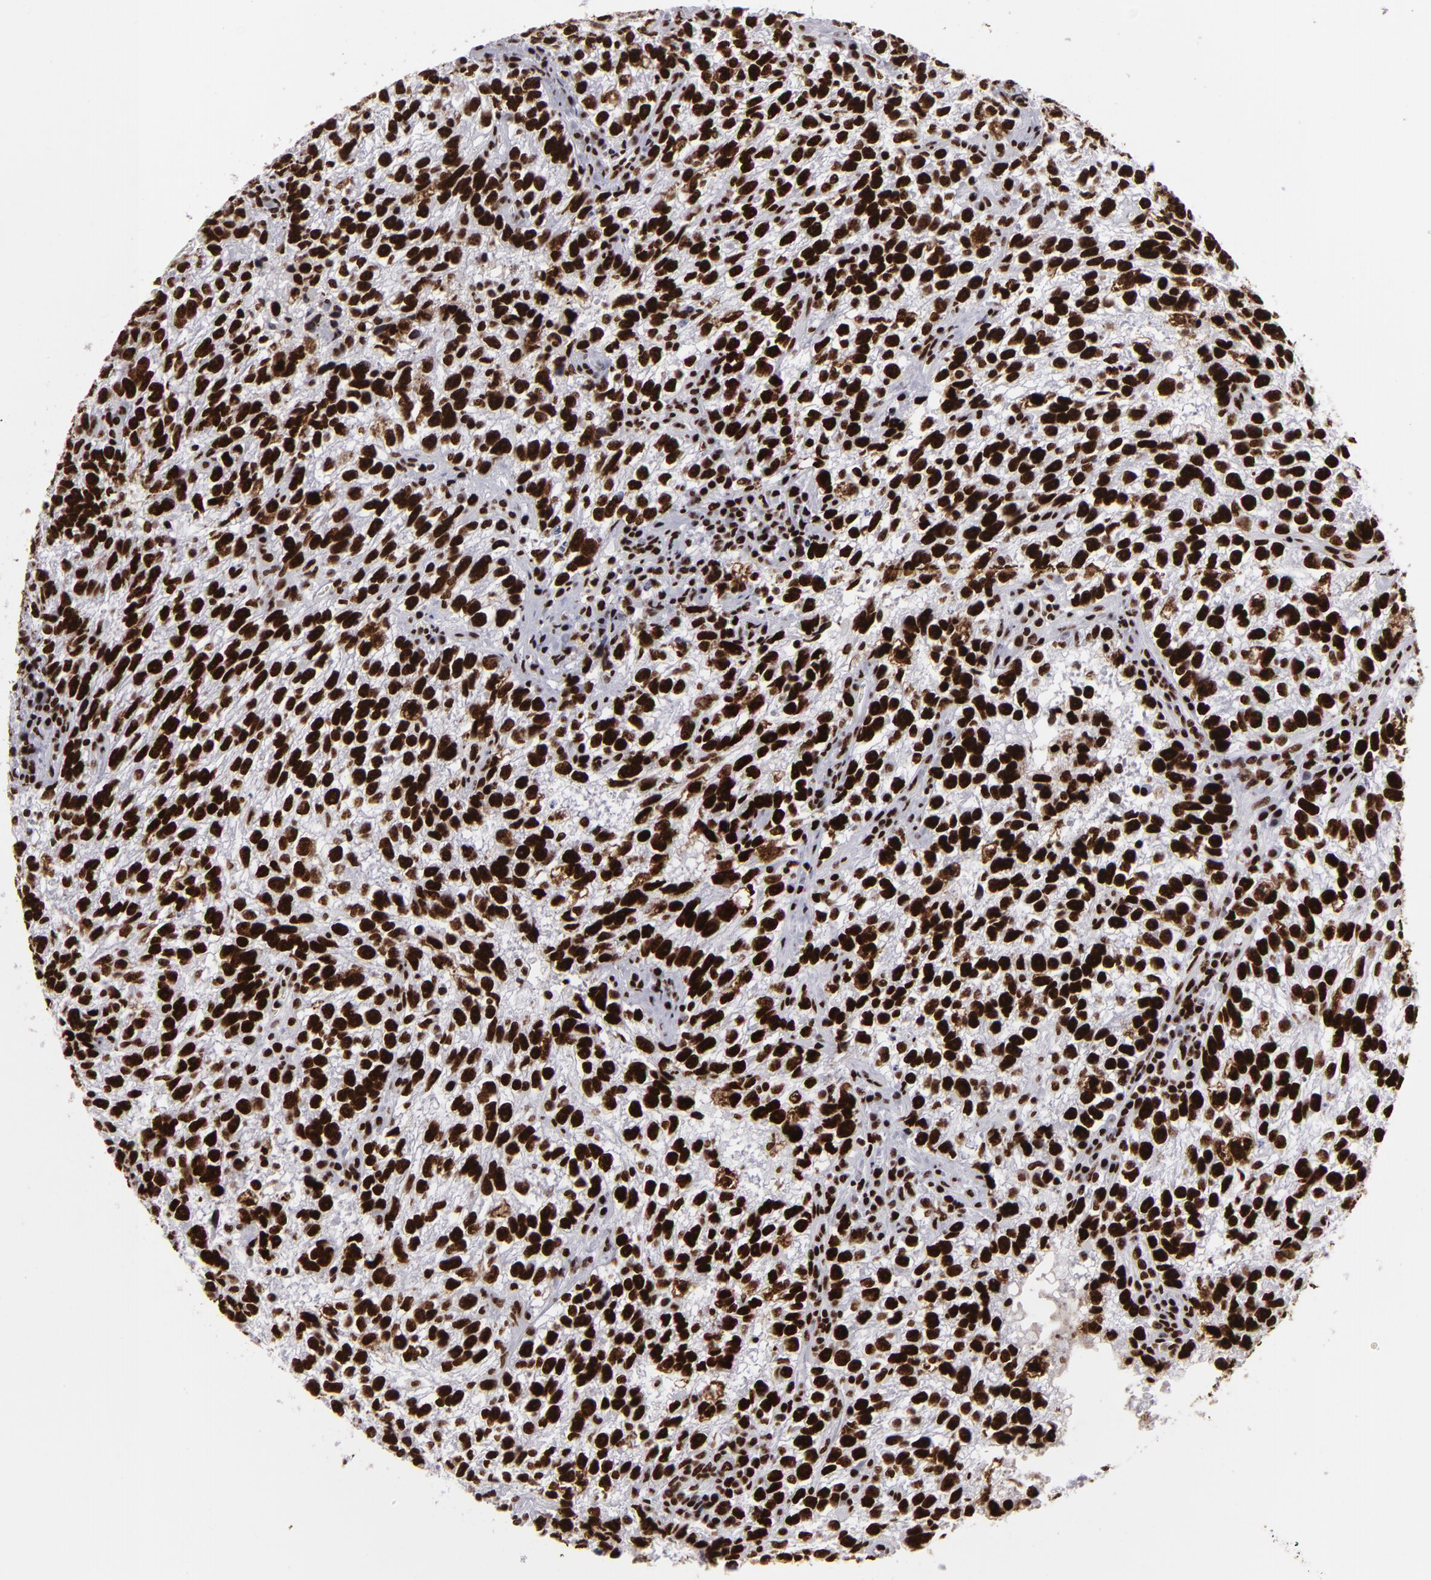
{"staining": {"intensity": "strong", "quantity": ">75%", "location": "nuclear"}, "tissue": "testis cancer", "cell_type": "Tumor cells", "image_type": "cancer", "snomed": [{"axis": "morphology", "description": "Seminoma, NOS"}, {"axis": "topography", "description": "Testis"}], "caption": "High-magnification brightfield microscopy of testis seminoma stained with DAB (brown) and counterstained with hematoxylin (blue). tumor cells exhibit strong nuclear staining is seen in approximately>75% of cells.", "gene": "SAFB", "patient": {"sex": "male", "age": 38}}